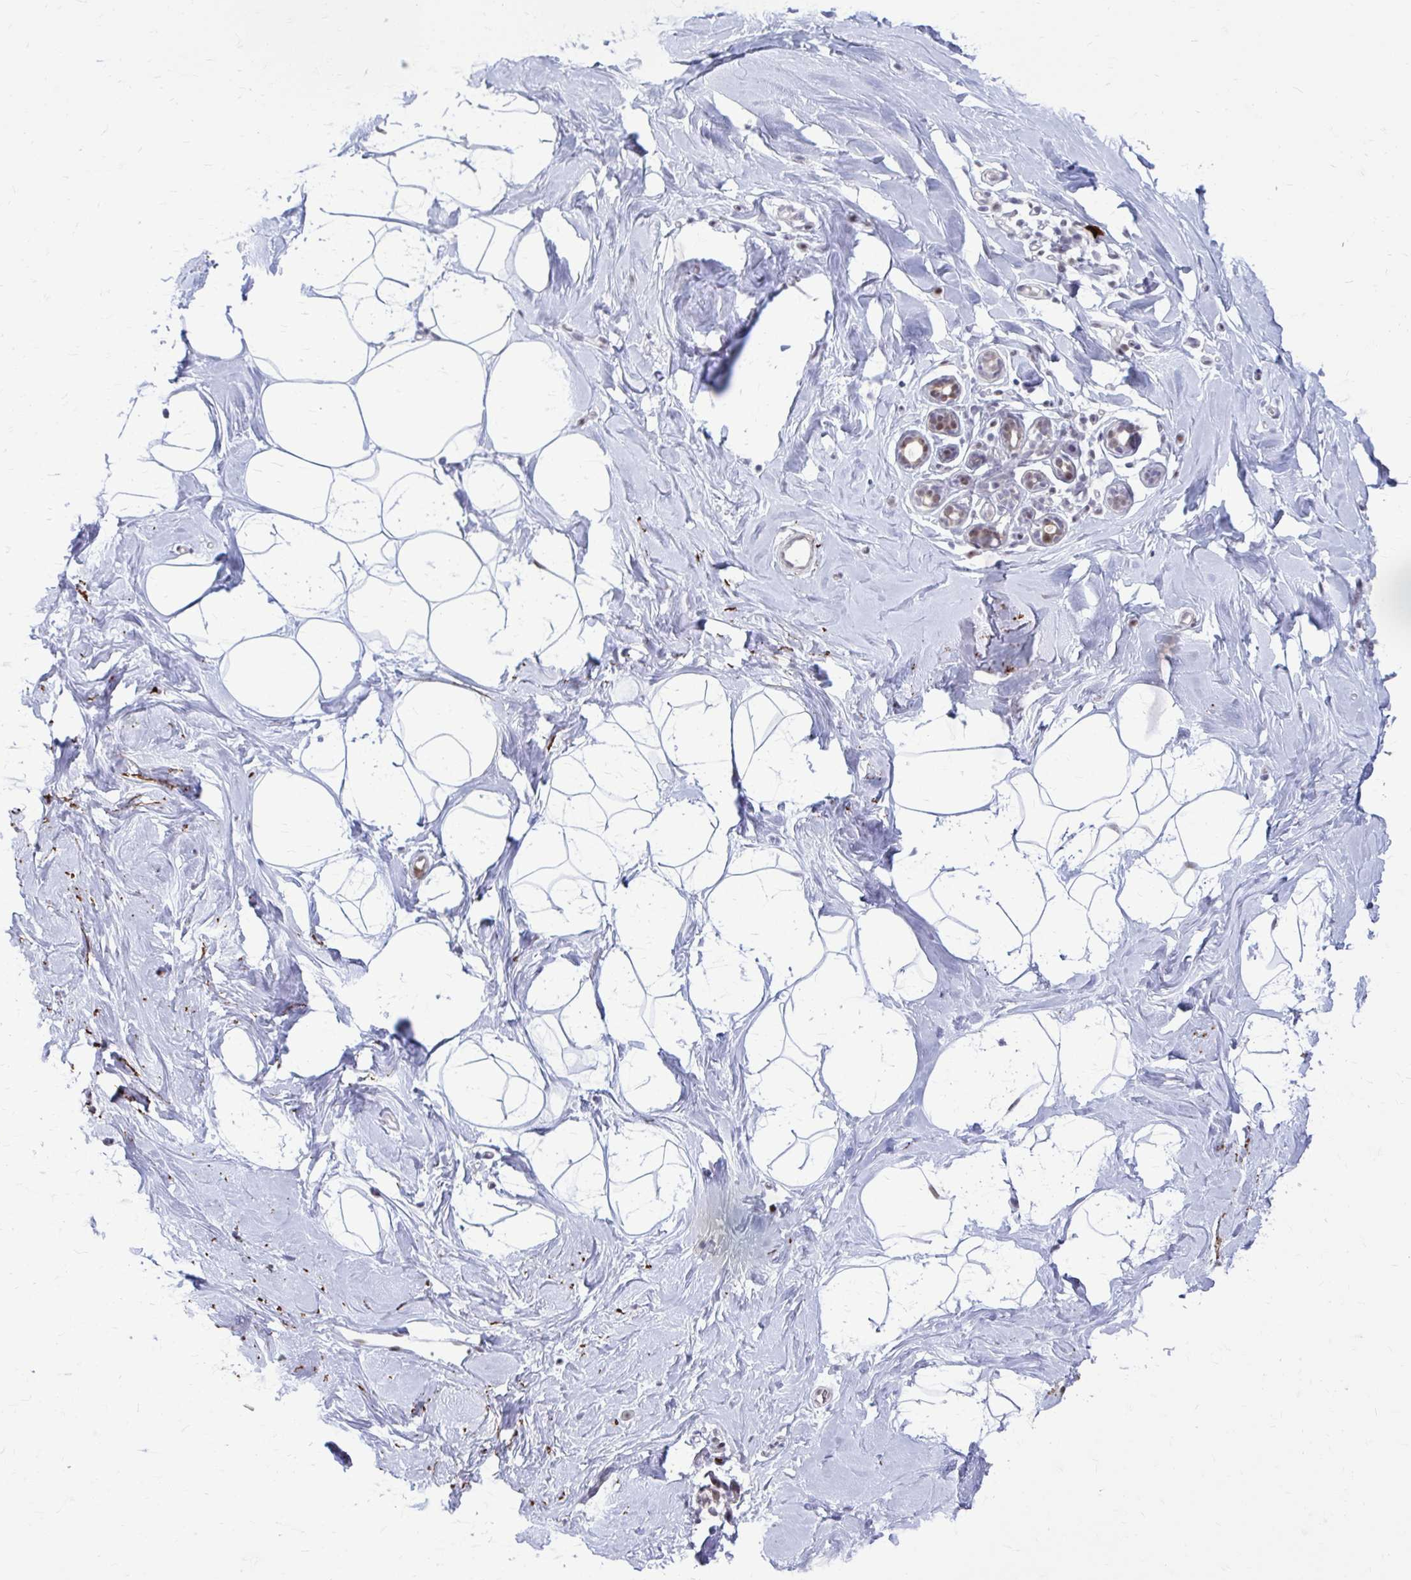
{"staining": {"intensity": "negative", "quantity": "none", "location": "none"}, "tissue": "breast", "cell_type": "Adipocytes", "image_type": "normal", "snomed": [{"axis": "morphology", "description": "Normal tissue, NOS"}, {"axis": "topography", "description": "Breast"}], "caption": "Immunohistochemistry (IHC) of normal breast shows no positivity in adipocytes.", "gene": "PSME4", "patient": {"sex": "female", "age": 32}}